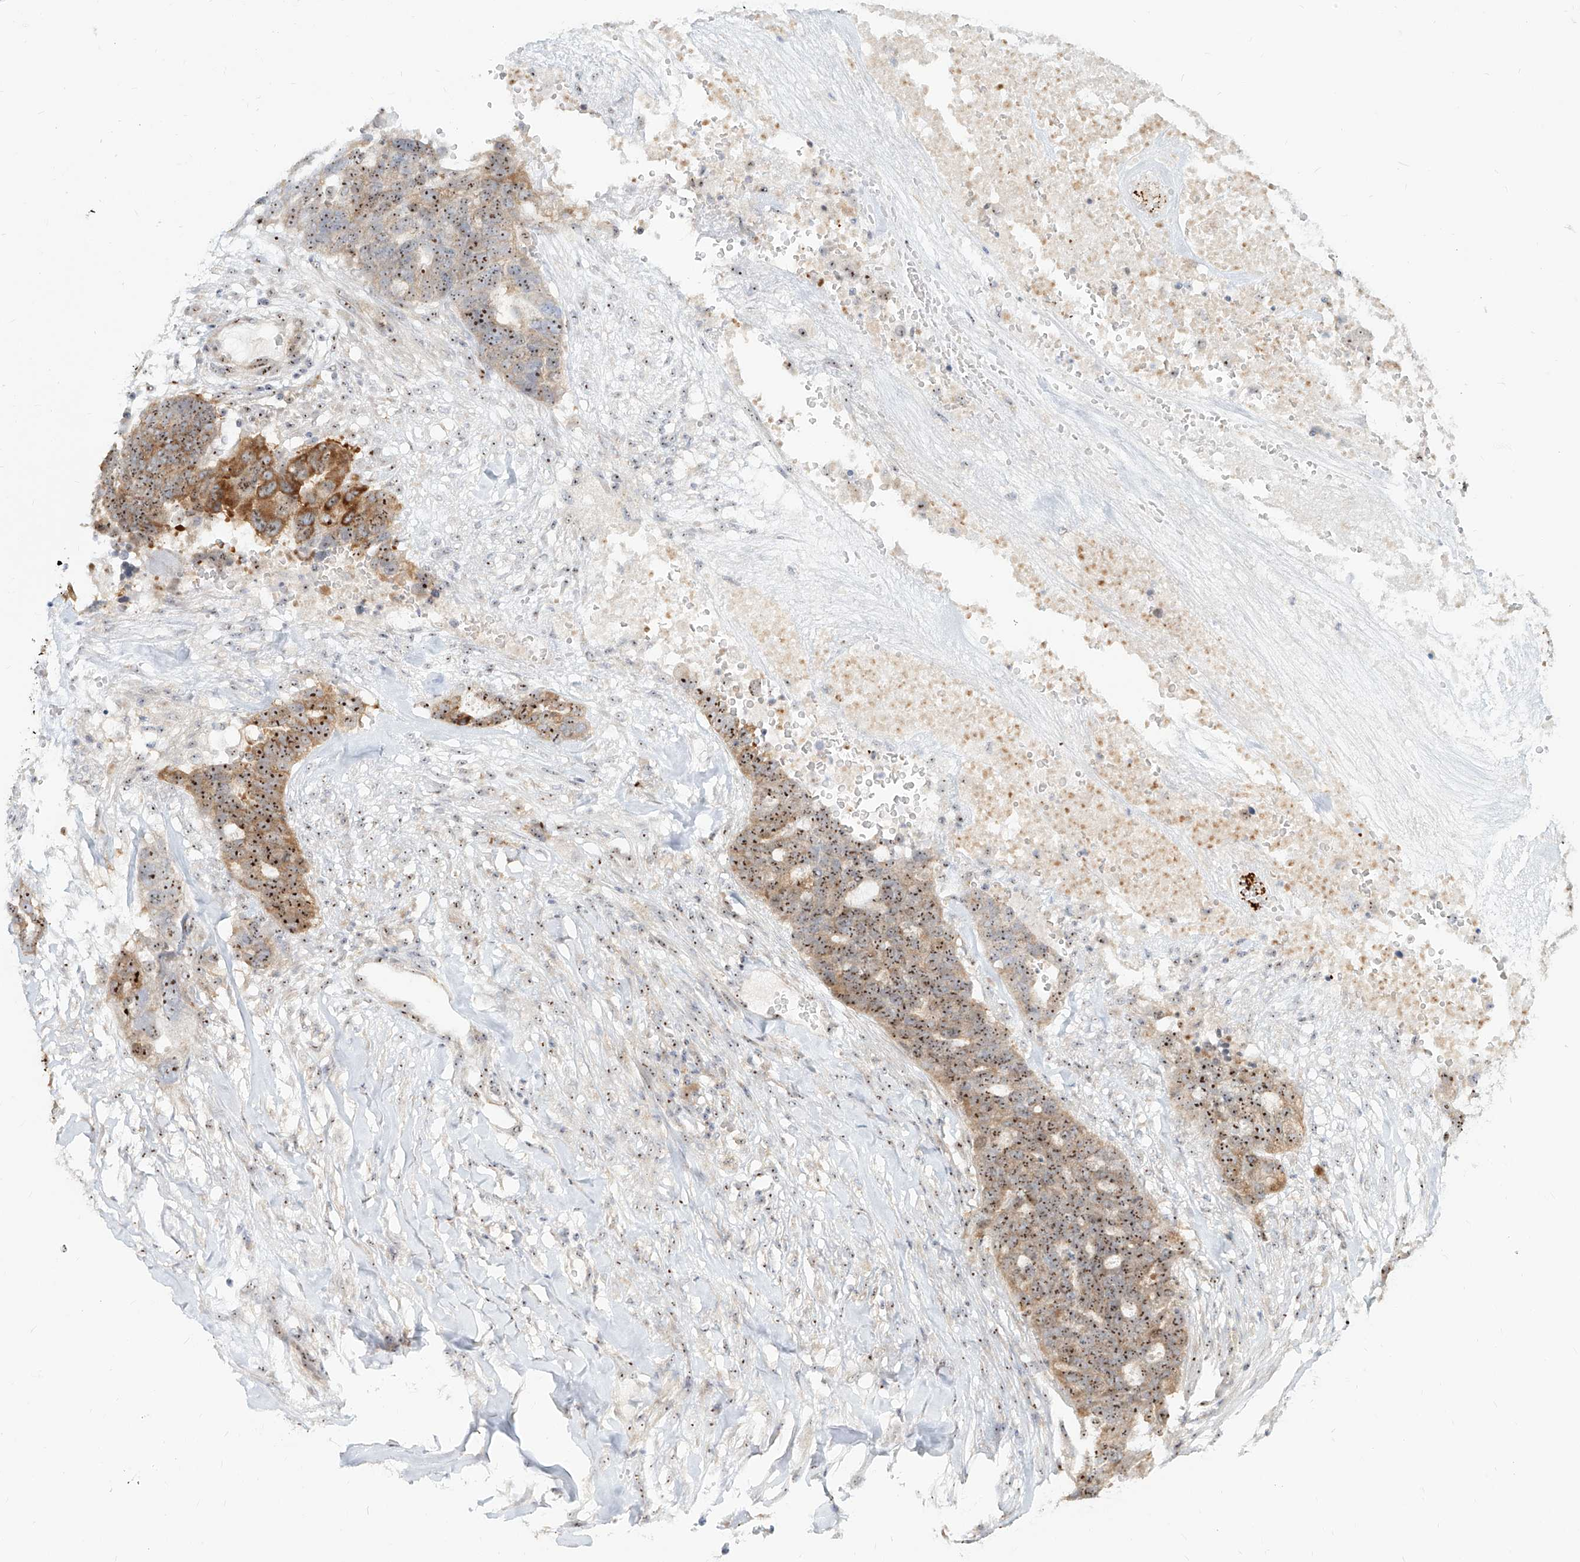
{"staining": {"intensity": "strong", "quantity": ">75%", "location": "cytoplasmic/membranous,nuclear"}, "tissue": "ovarian cancer", "cell_type": "Tumor cells", "image_type": "cancer", "snomed": [{"axis": "morphology", "description": "Cystadenocarcinoma, serous, NOS"}, {"axis": "topography", "description": "Ovary"}], "caption": "Protein staining of serous cystadenocarcinoma (ovarian) tissue reveals strong cytoplasmic/membranous and nuclear positivity in approximately >75% of tumor cells.", "gene": "BYSL", "patient": {"sex": "female", "age": 59}}